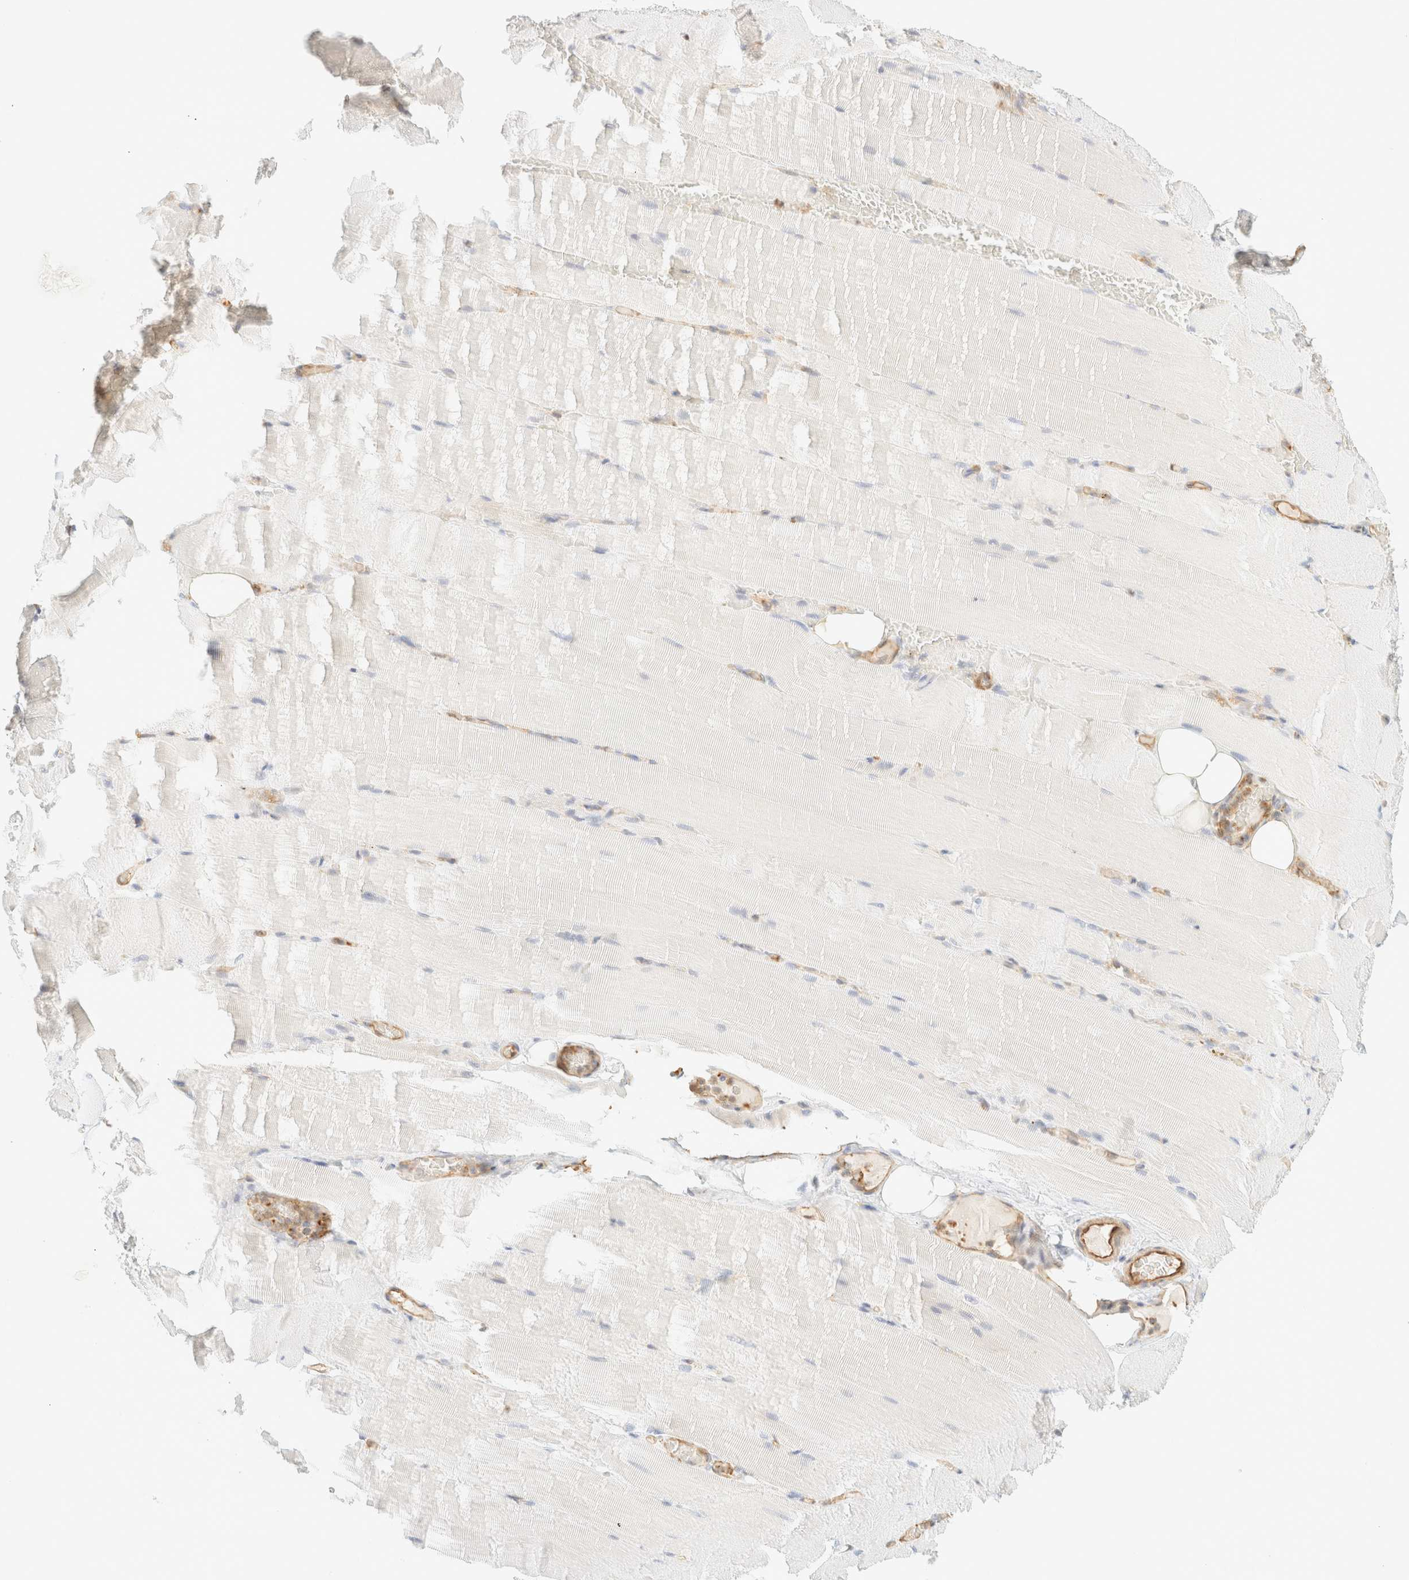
{"staining": {"intensity": "negative", "quantity": "none", "location": "none"}, "tissue": "skeletal muscle", "cell_type": "Myocytes", "image_type": "normal", "snomed": [{"axis": "morphology", "description": "Normal tissue, NOS"}, {"axis": "topography", "description": "Skeletal muscle"}, {"axis": "topography", "description": "Parathyroid gland"}], "caption": "Immunohistochemical staining of benign human skeletal muscle displays no significant staining in myocytes.", "gene": "OTOP2", "patient": {"sex": "female", "age": 37}}